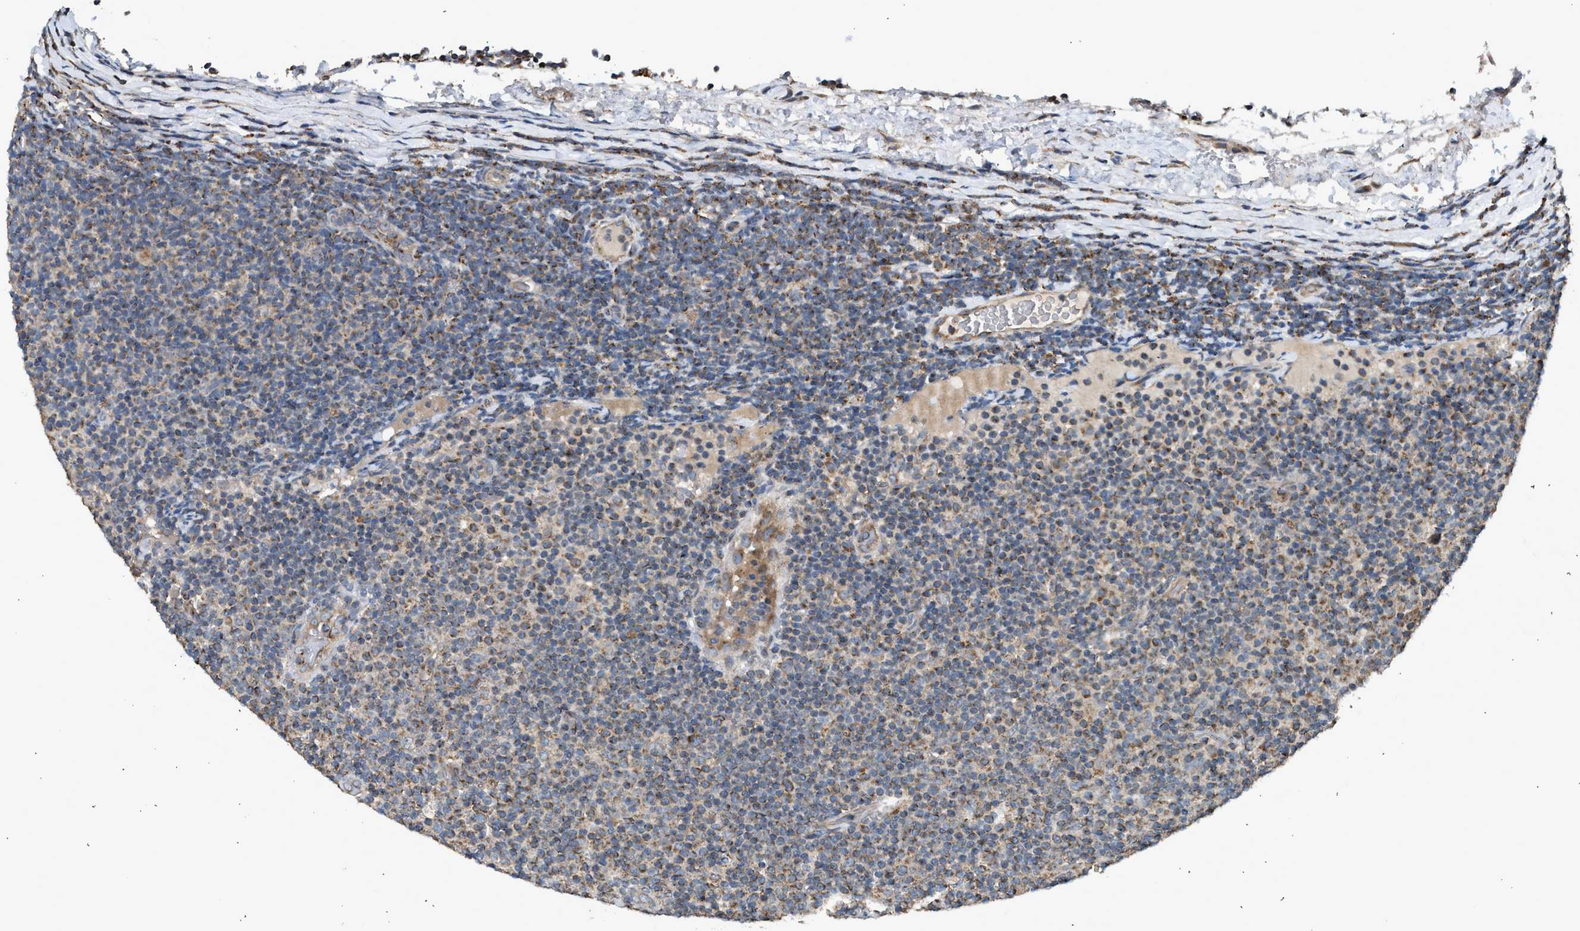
{"staining": {"intensity": "moderate", "quantity": ">75%", "location": "cytoplasmic/membranous"}, "tissue": "lymphoma", "cell_type": "Tumor cells", "image_type": "cancer", "snomed": [{"axis": "morphology", "description": "Malignant lymphoma, non-Hodgkin's type, Low grade"}, {"axis": "topography", "description": "Lymph node"}], "caption": "Protein analysis of lymphoma tissue exhibits moderate cytoplasmic/membranous staining in approximately >75% of tumor cells.", "gene": "STARD3", "patient": {"sex": "male", "age": 83}}